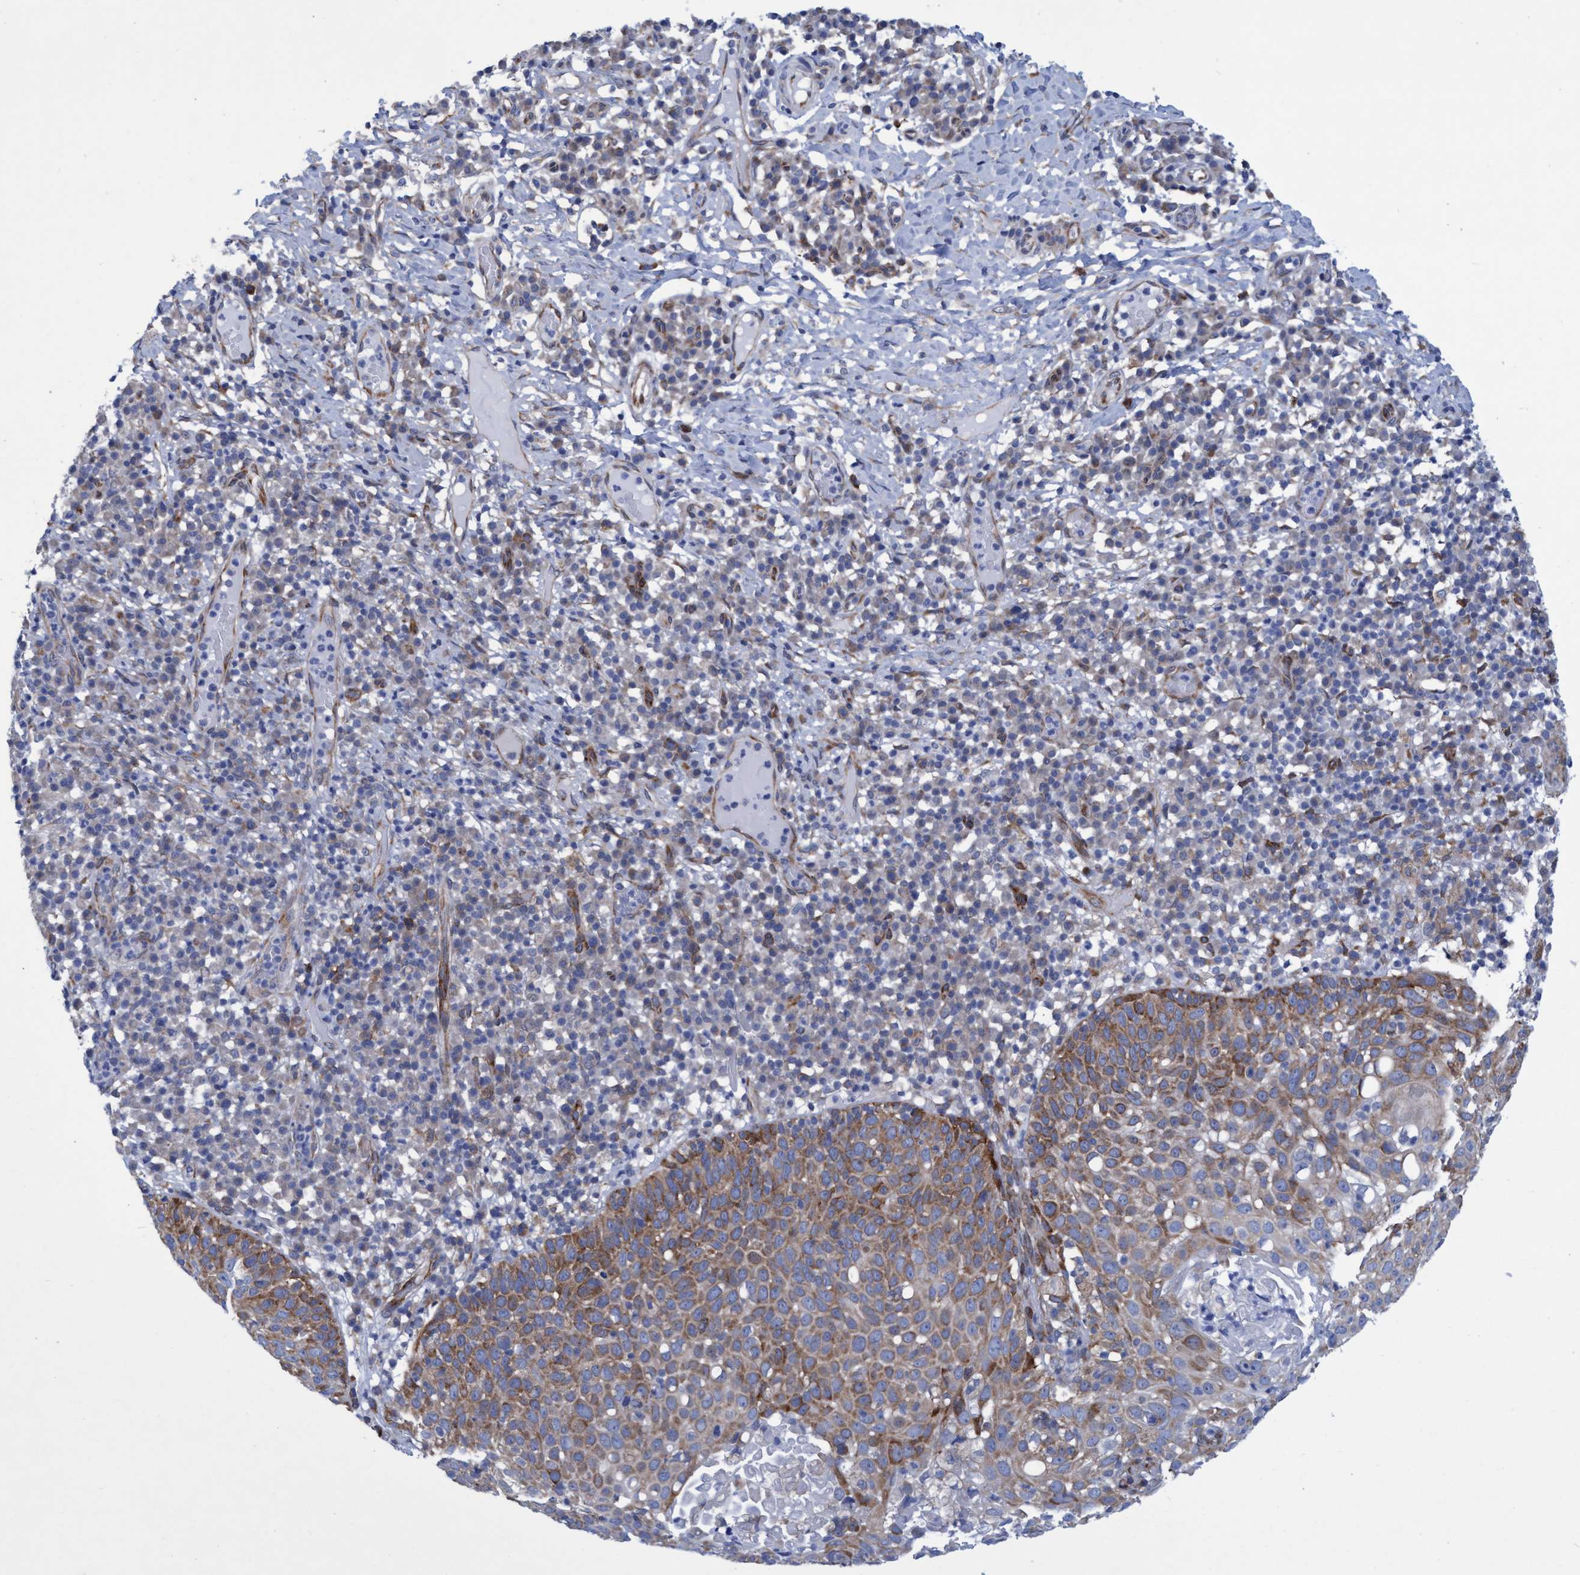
{"staining": {"intensity": "moderate", "quantity": ">75%", "location": "cytoplasmic/membranous"}, "tissue": "skin cancer", "cell_type": "Tumor cells", "image_type": "cancer", "snomed": [{"axis": "morphology", "description": "Squamous cell carcinoma in situ, NOS"}, {"axis": "morphology", "description": "Squamous cell carcinoma, NOS"}, {"axis": "topography", "description": "Skin"}], "caption": "A brown stain labels moderate cytoplasmic/membranous positivity of a protein in skin cancer (squamous cell carcinoma in situ) tumor cells.", "gene": "R3HCC1", "patient": {"sex": "male", "age": 93}}